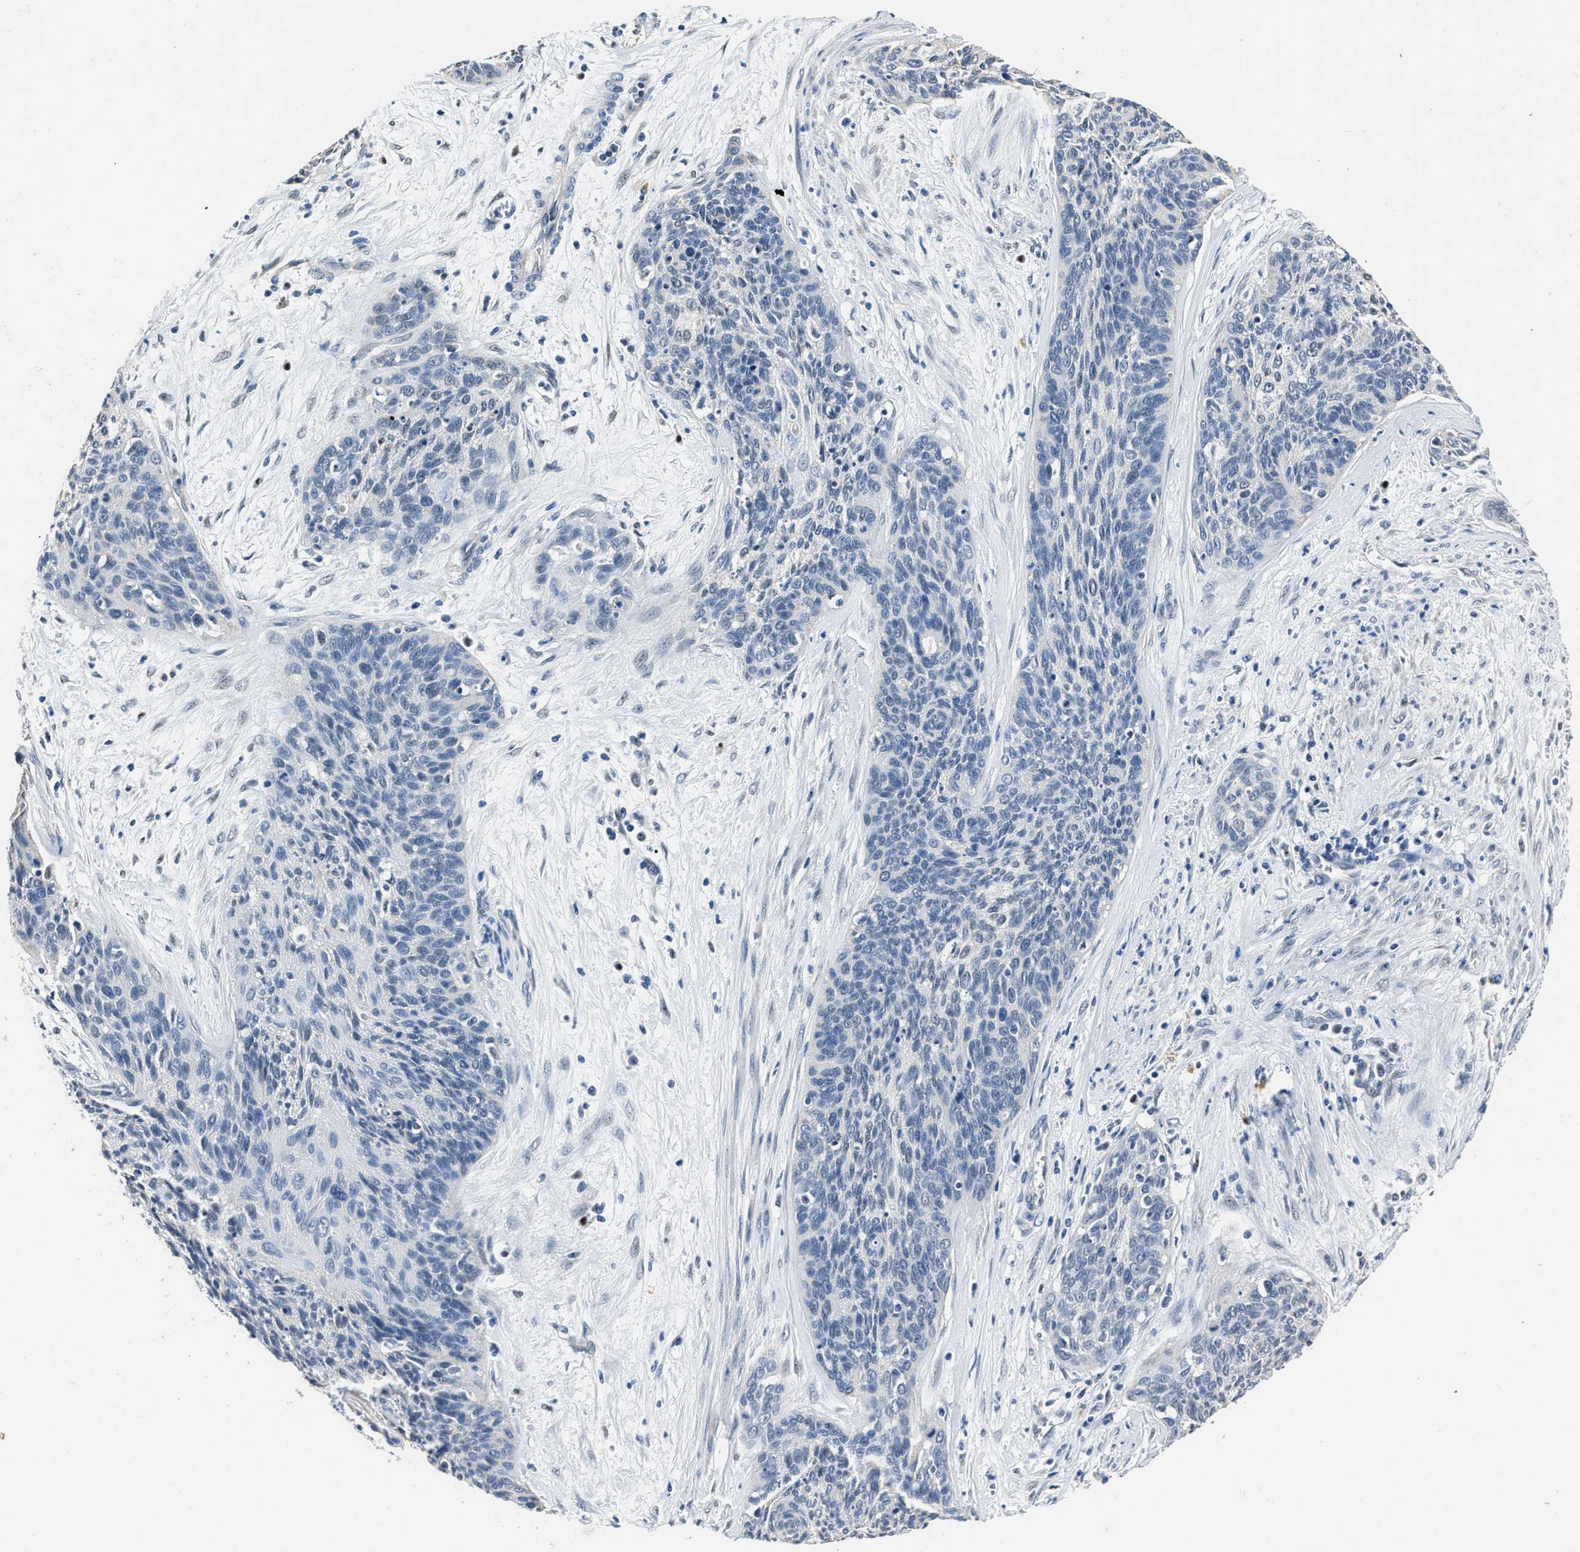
{"staining": {"intensity": "negative", "quantity": "none", "location": "none"}, "tissue": "cervical cancer", "cell_type": "Tumor cells", "image_type": "cancer", "snomed": [{"axis": "morphology", "description": "Squamous cell carcinoma, NOS"}, {"axis": "topography", "description": "Cervix"}], "caption": "Immunohistochemical staining of human cervical squamous cell carcinoma displays no significant staining in tumor cells.", "gene": "NSUN5", "patient": {"sex": "female", "age": 55}}